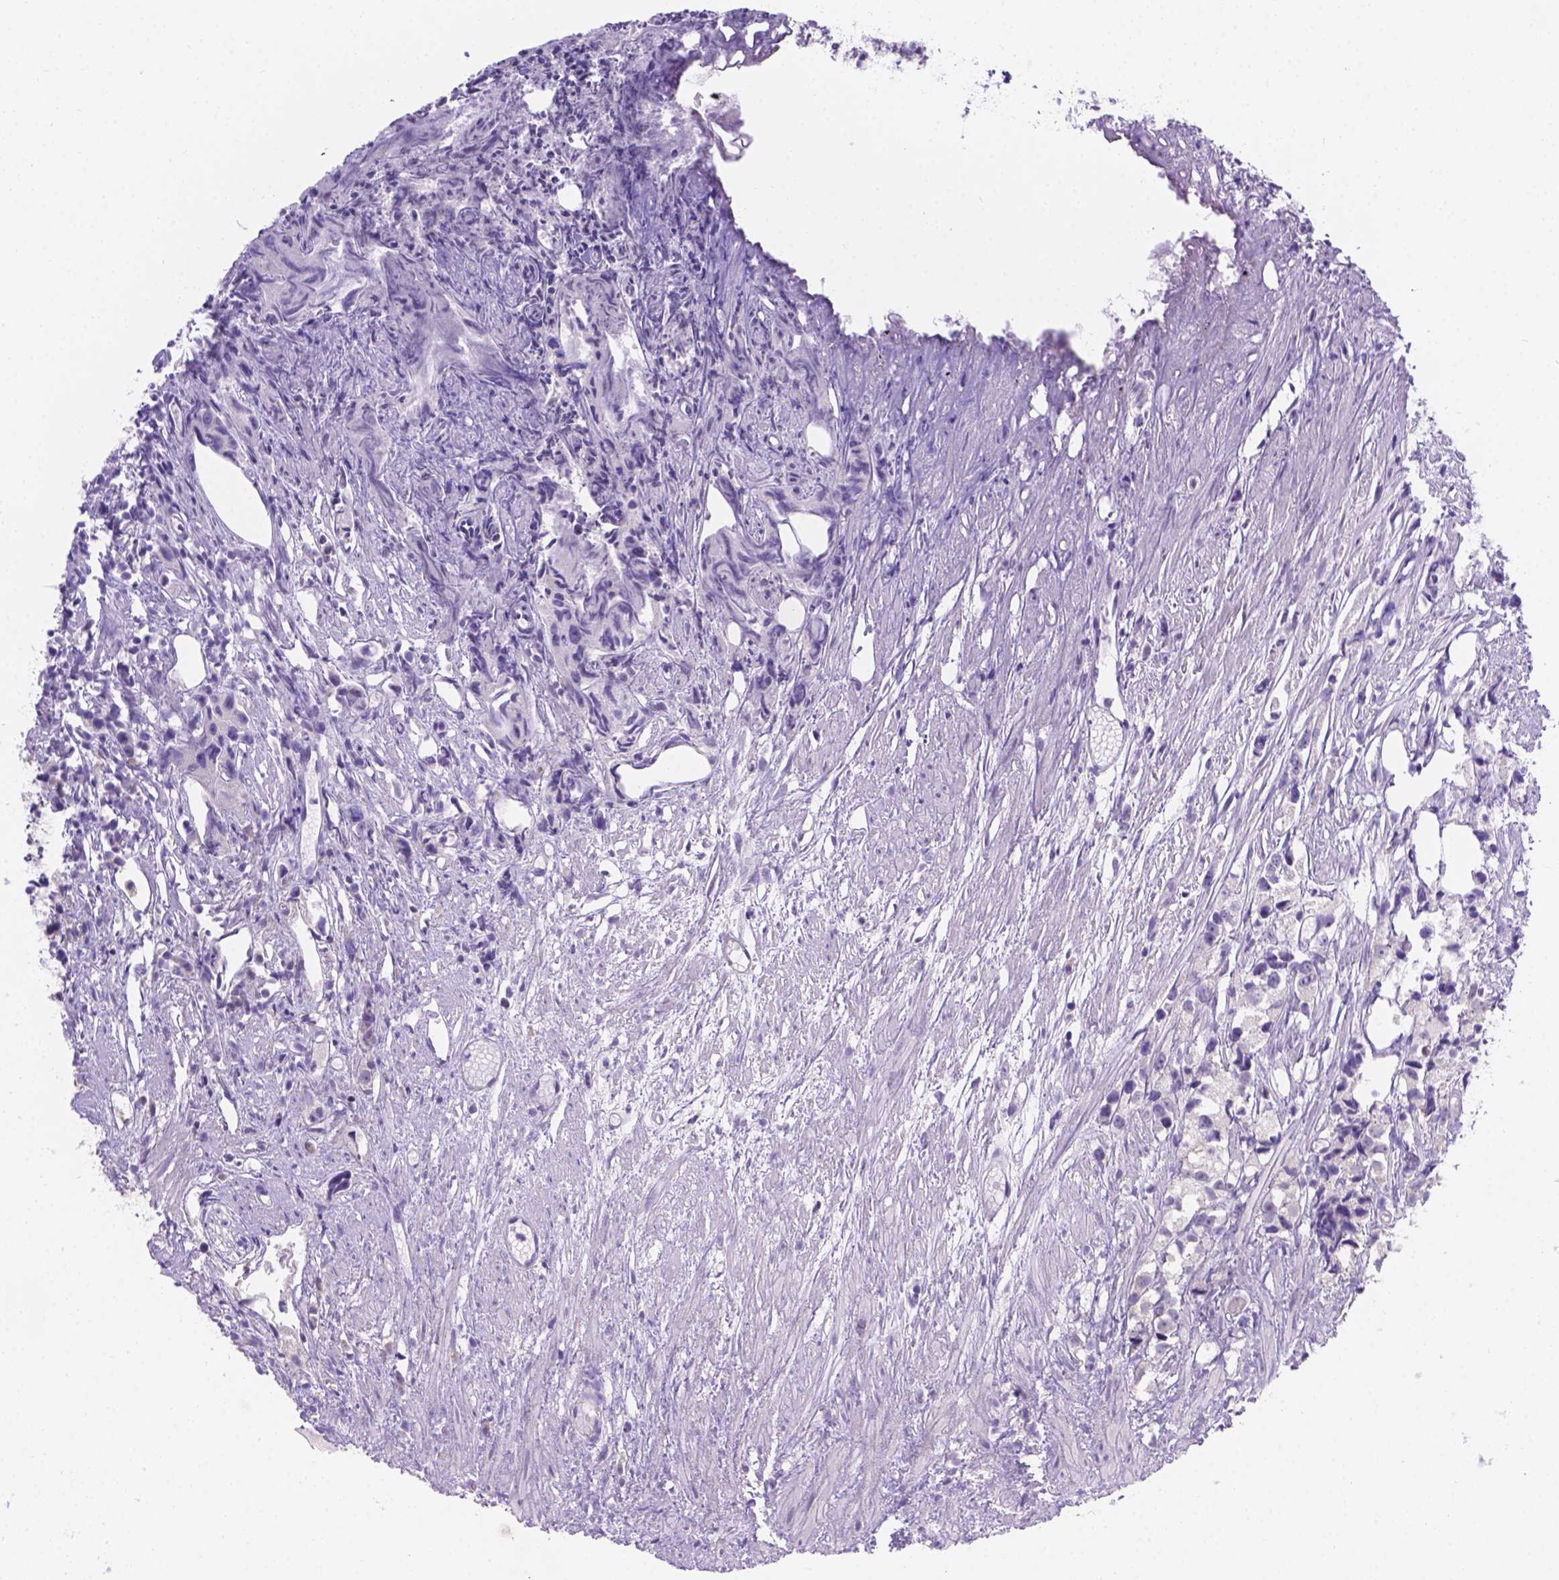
{"staining": {"intensity": "negative", "quantity": "none", "location": "none"}, "tissue": "prostate cancer", "cell_type": "Tumor cells", "image_type": "cancer", "snomed": [{"axis": "morphology", "description": "Adenocarcinoma, High grade"}, {"axis": "topography", "description": "Prostate"}], "caption": "A photomicrograph of high-grade adenocarcinoma (prostate) stained for a protein reveals no brown staining in tumor cells.", "gene": "CD96", "patient": {"sex": "male", "age": 68}}